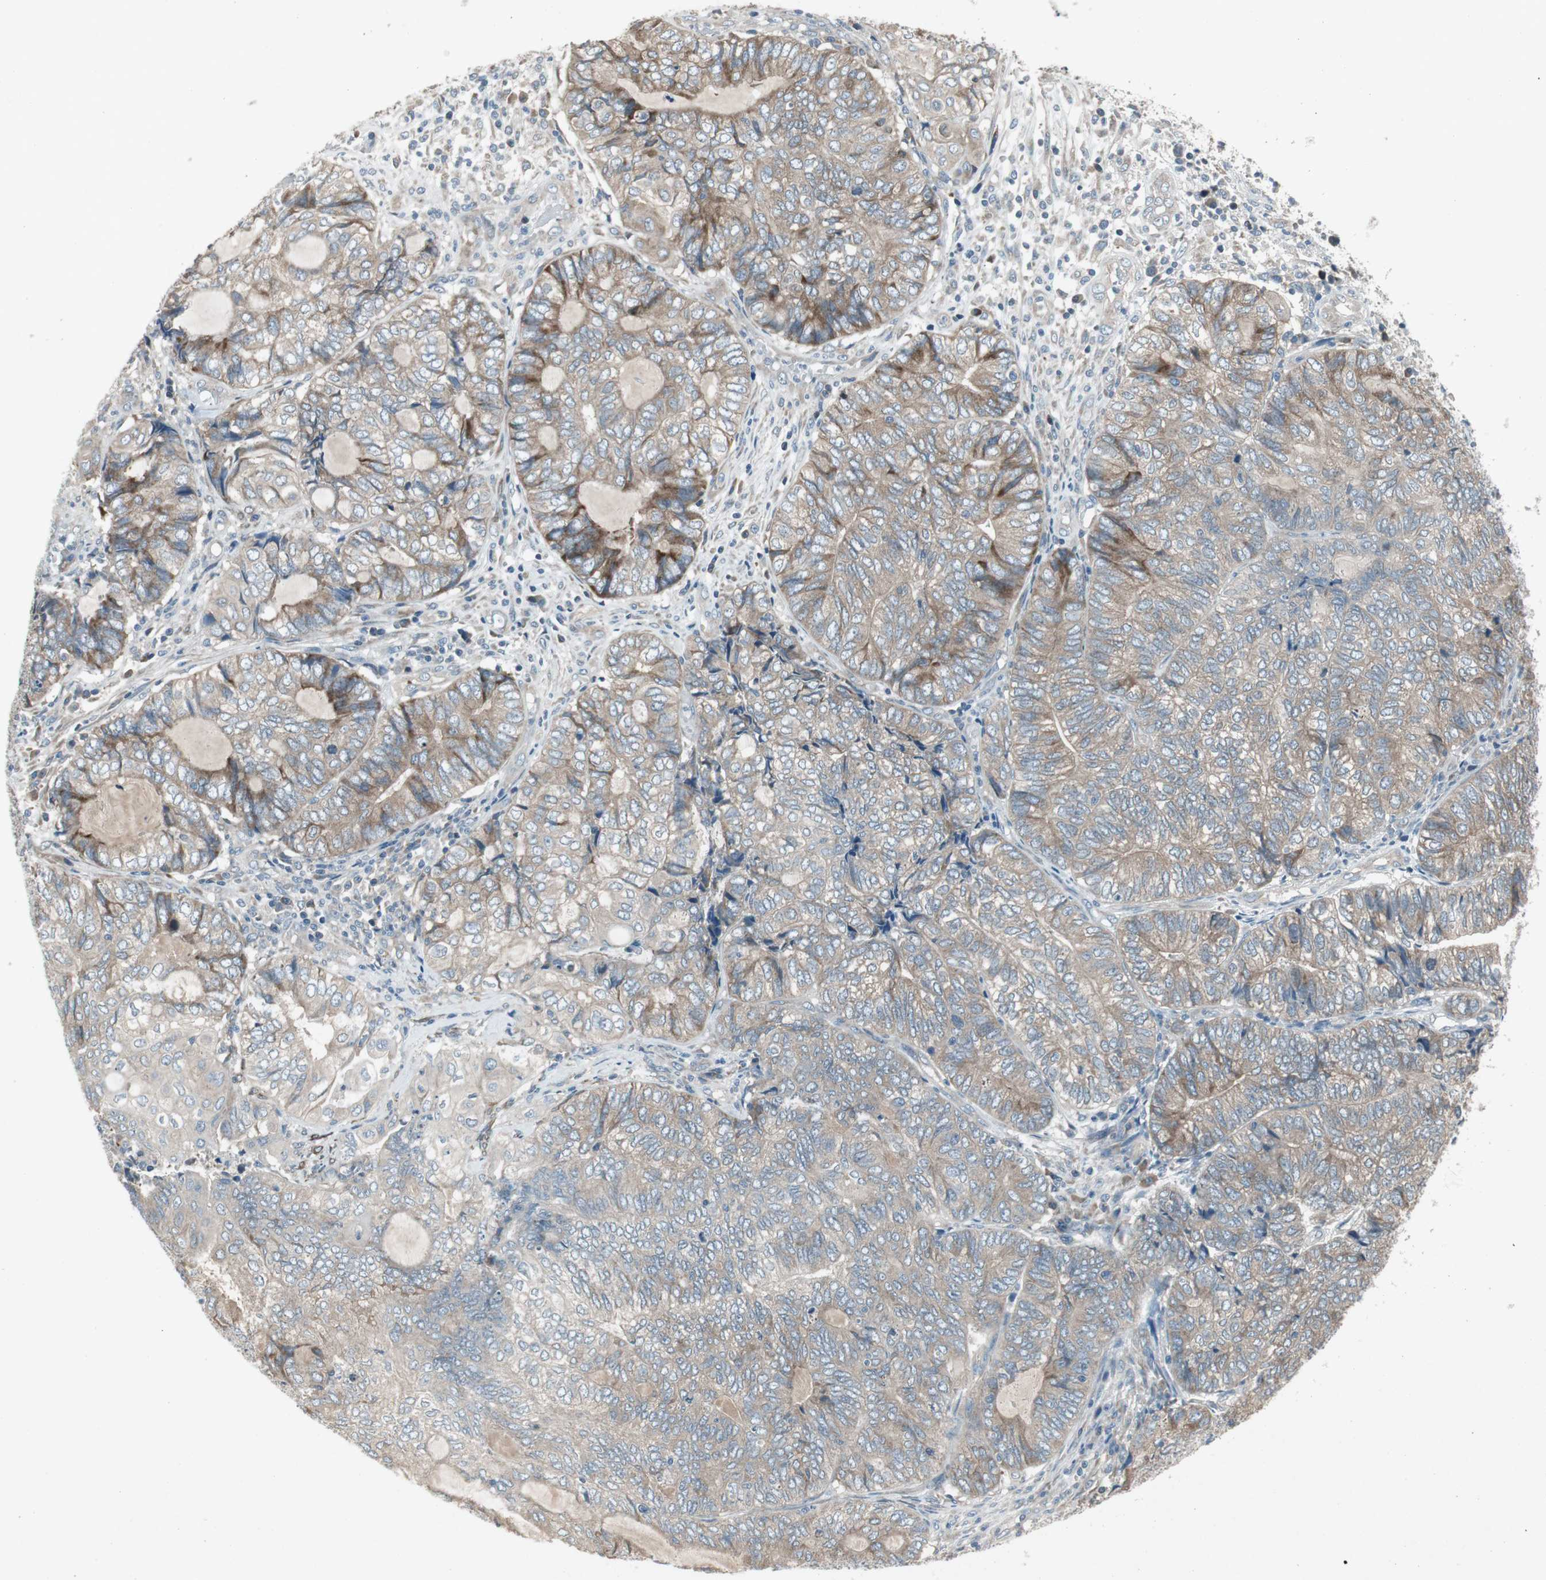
{"staining": {"intensity": "moderate", "quantity": "25%-75%", "location": "cytoplasmic/membranous"}, "tissue": "endometrial cancer", "cell_type": "Tumor cells", "image_type": "cancer", "snomed": [{"axis": "morphology", "description": "Adenocarcinoma, NOS"}, {"axis": "topography", "description": "Uterus"}, {"axis": "topography", "description": "Endometrium"}], "caption": "Protein staining of endometrial cancer (adenocarcinoma) tissue demonstrates moderate cytoplasmic/membranous expression in about 25%-75% of tumor cells.", "gene": "PANK2", "patient": {"sex": "female", "age": 70}}